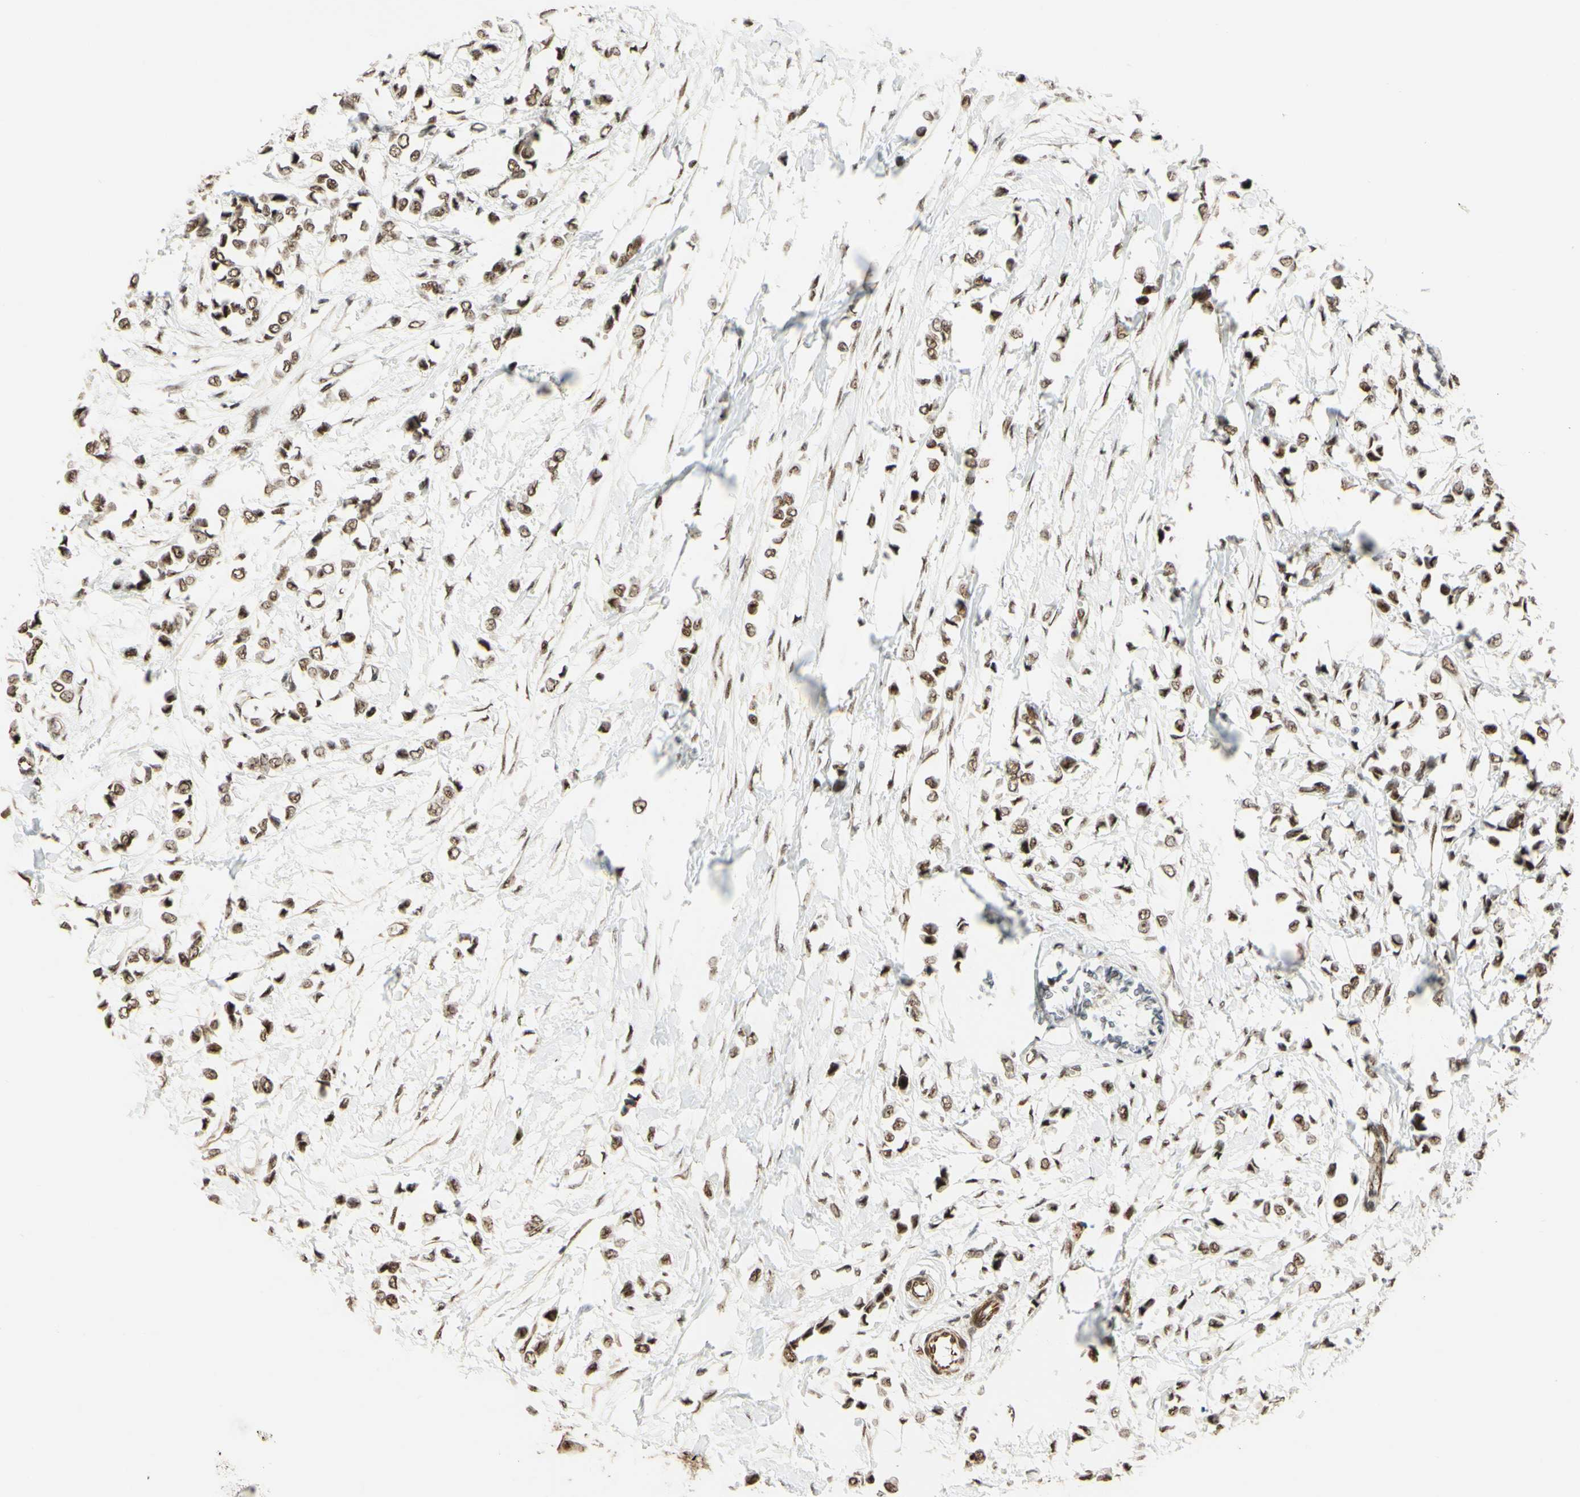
{"staining": {"intensity": "moderate", "quantity": ">75%", "location": "nuclear"}, "tissue": "breast cancer", "cell_type": "Tumor cells", "image_type": "cancer", "snomed": [{"axis": "morphology", "description": "Lobular carcinoma"}, {"axis": "topography", "description": "Breast"}], "caption": "Breast lobular carcinoma tissue exhibits moderate nuclear positivity in approximately >75% of tumor cells", "gene": "SAP18", "patient": {"sex": "female", "age": 51}}